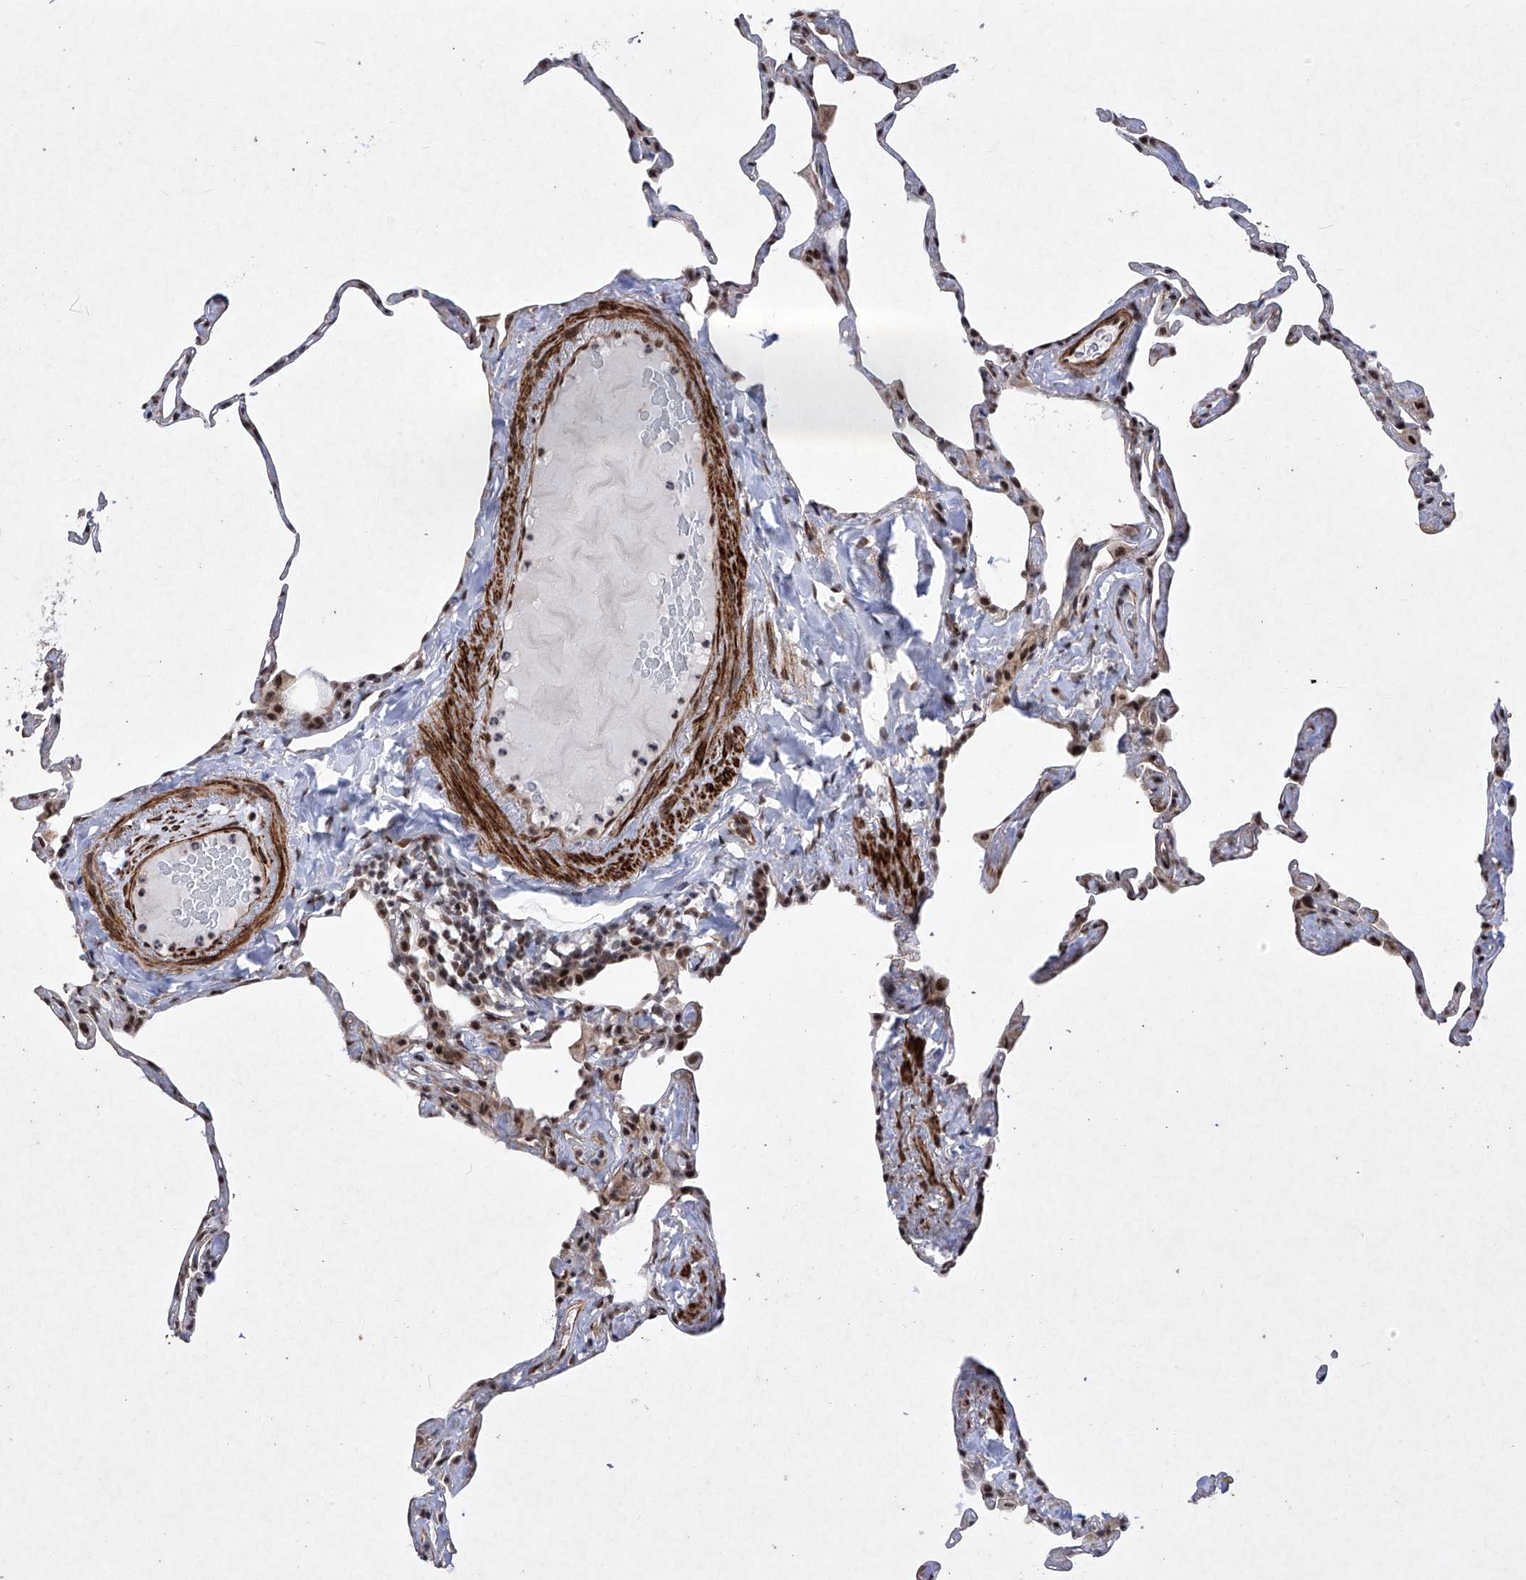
{"staining": {"intensity": "moderate", "quantity": "25%-75%", "location": "cytoplasmic/membranous,nuclear"}, "tissue": "lung", "cell_type": "Alveolar cells", "image_type": "normal", "snomed": [{"axis": "morphology", "description": "Normal tissue, NOS"}, {"axis": "topography", "description": "Lung"}], "caption": "DAB immunohistochemical staining of benign human lung exhibits moderate cytoplasmic/membranous,nuclear protein expression in approximately 25%-75% of alveolar cells.", "gene": "NFATC4", "patient": {"sex": "male", "age": 65}}